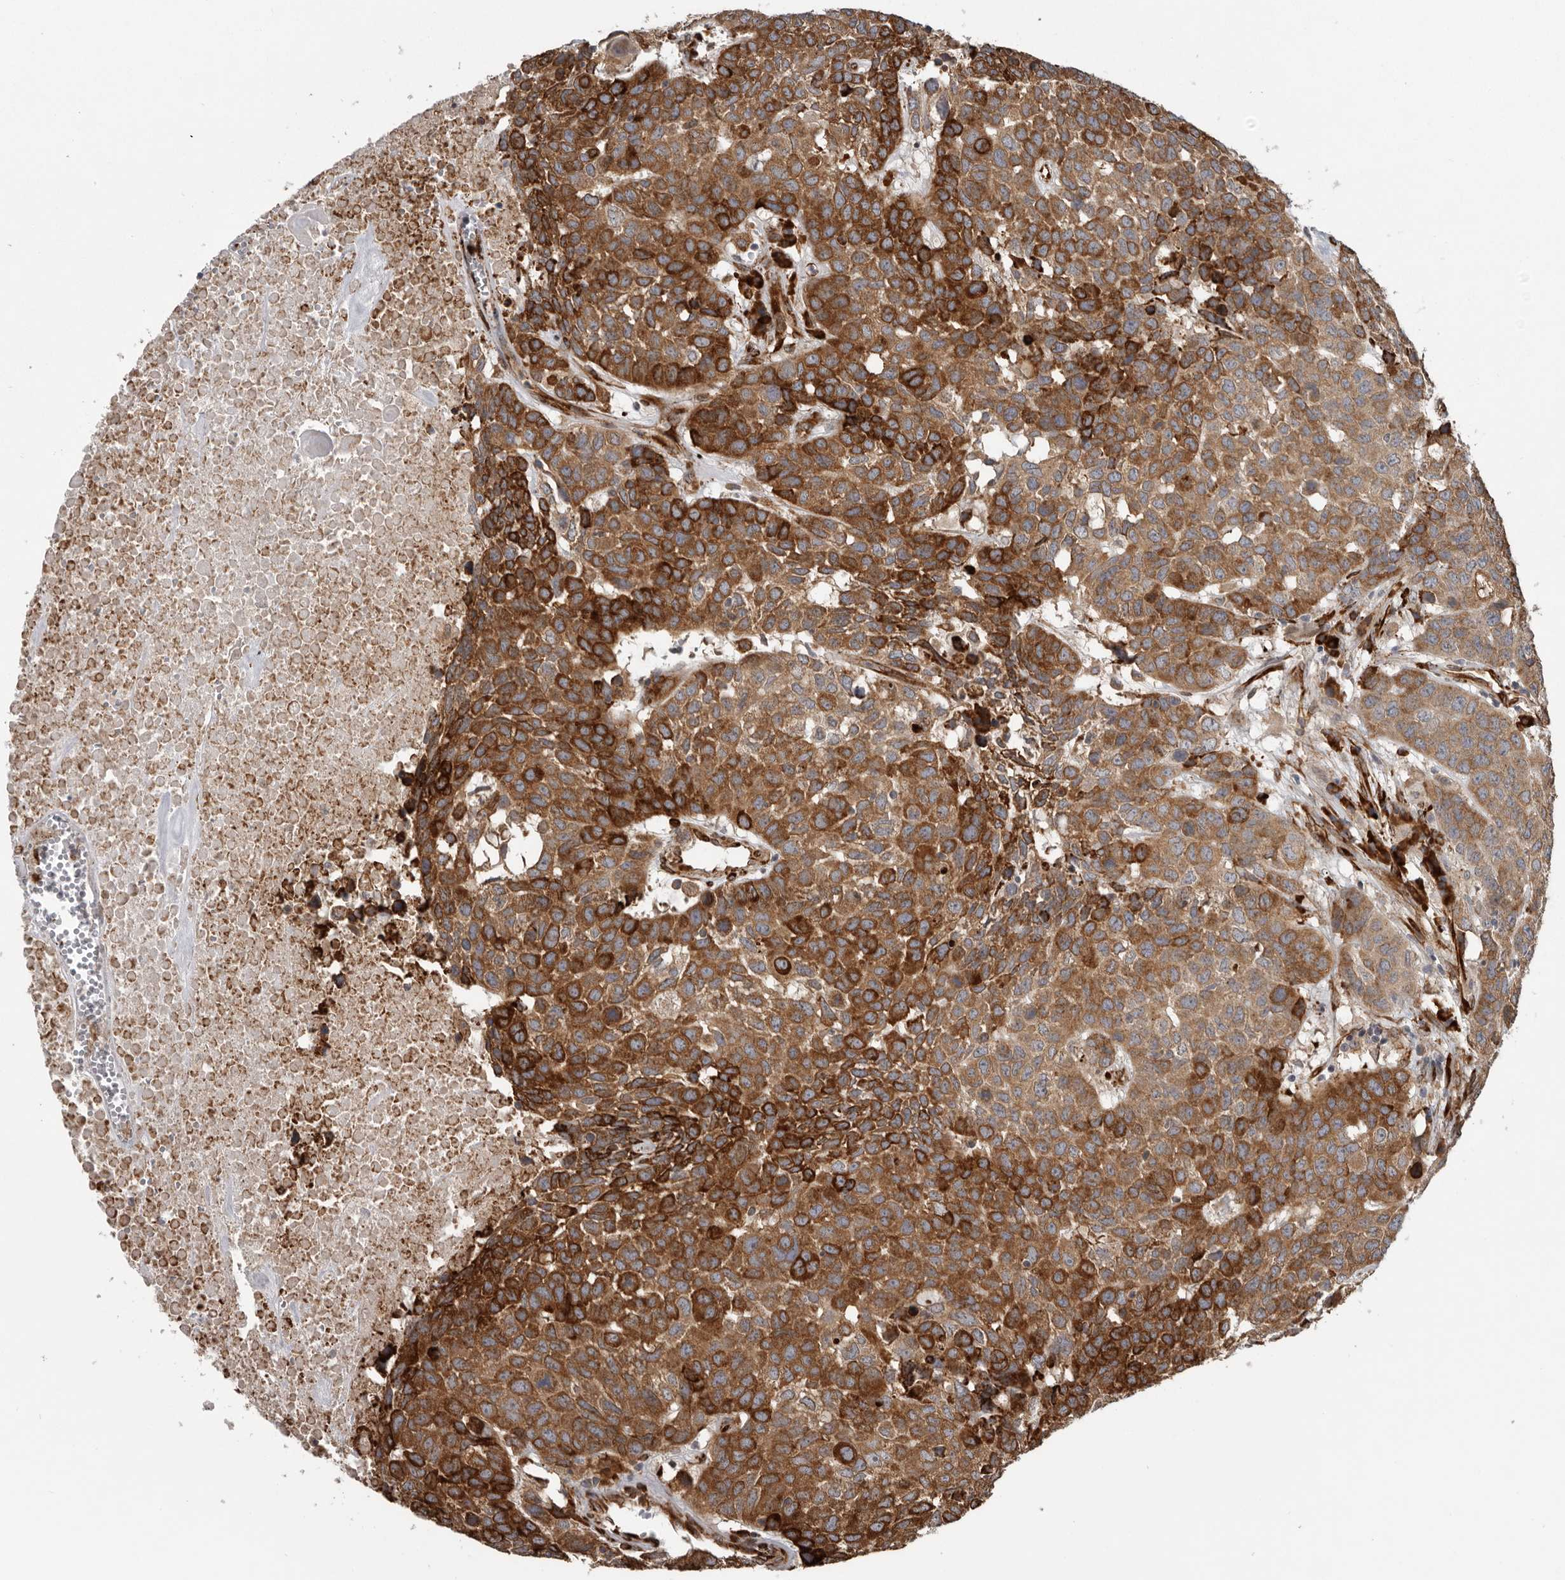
{"staining": {"intensity": "strong", "quantity": ">75%", "location": "cytoplasmic/membranous"}, "tissue": "head and neck cancer", "cell_type": "Tumor cells", "image_type": "cancer", "snomed": [{"axis": "morphology", "description": "Squamous cell carcinoma, NOS"}, {"axis": "topography", "description": "Head-Neck"}], "caption": "A histopathology image showing strong cytoplasmic/membranous positivity in about >75% of tumor cells in squamous cell carcinoma (head and neck), as visualized by brown immunohistochemical staining.", "gene": "CEP350", "patient": {"sex": "male", "age": 66}}